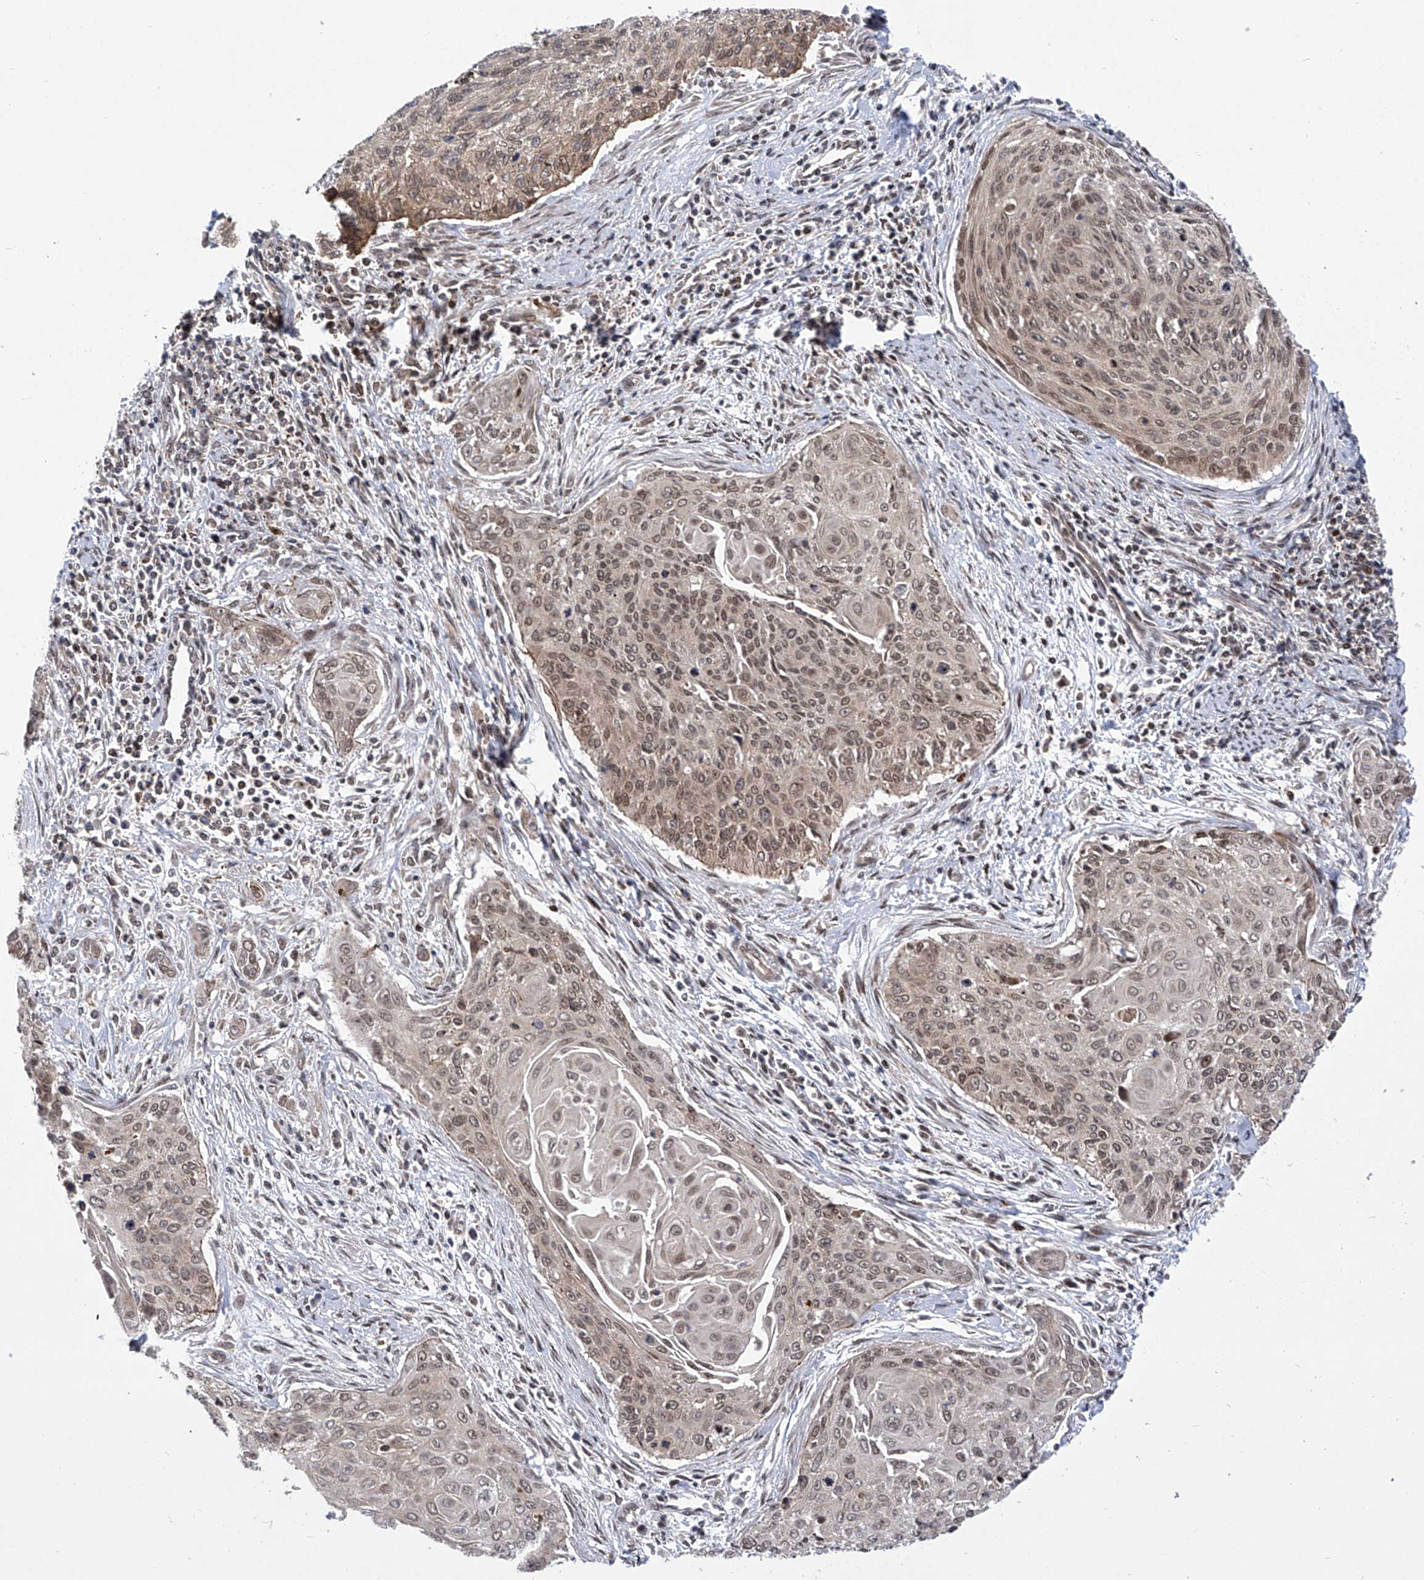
{"staining": {"intensity": "moderate", "quantity": ">75%", "location": "nuclear"}, "tissue": "cervical cancer", "cell_type": "Tumor cells", "image_type": "cancer", "snomed": [{"axis": "morphology", "description": "Squamous cell carcinoma, NOS"}, {"axis": "topography", "description": "Cervix"}], "caption": "Protein positivity by immunohistochemistry reveals moderate nuclear staining in about >75% of tumor cells in cervical cancer.", "gene": "CEP290", "patient": {"sex": "female", "age": 55}}